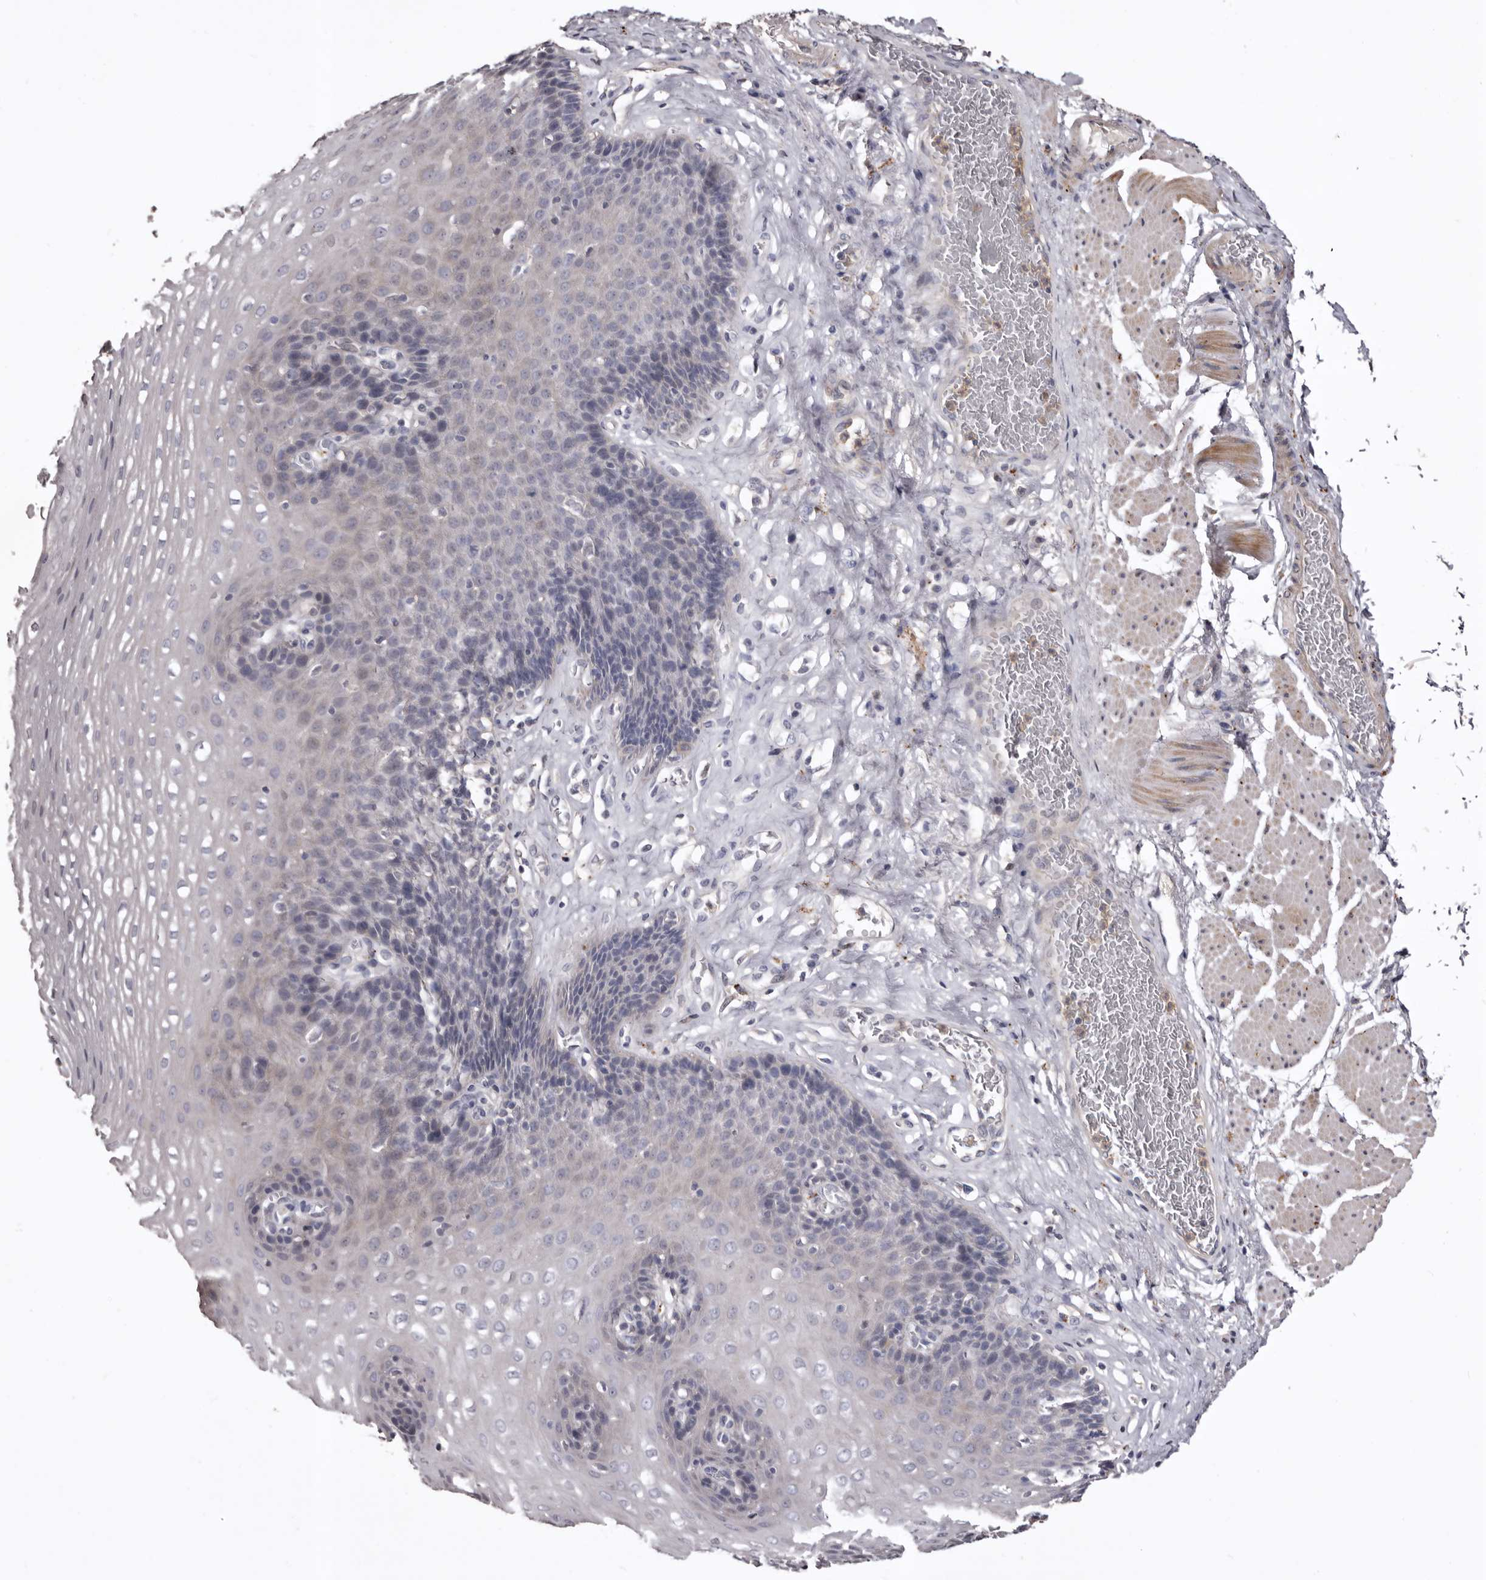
{"staining": {"intensity": "negative", "quantity": "none", "location": "none"}, "tissue": "esophagus", "cell_type": "Squamous epithelial cells", "image_type": "normal", "snomed": [{"axis": "morphology", "description": "Normal tissue, NOS"}, {"axis": "topography", "description": "Esophagus"}], "caption": "Photomicrograph shows no significant protein staining in squamous epithelial cells of unremarkable esophagus.", "gene": "SLC10A4", "patient": {"sex": "female", "age": 66}}